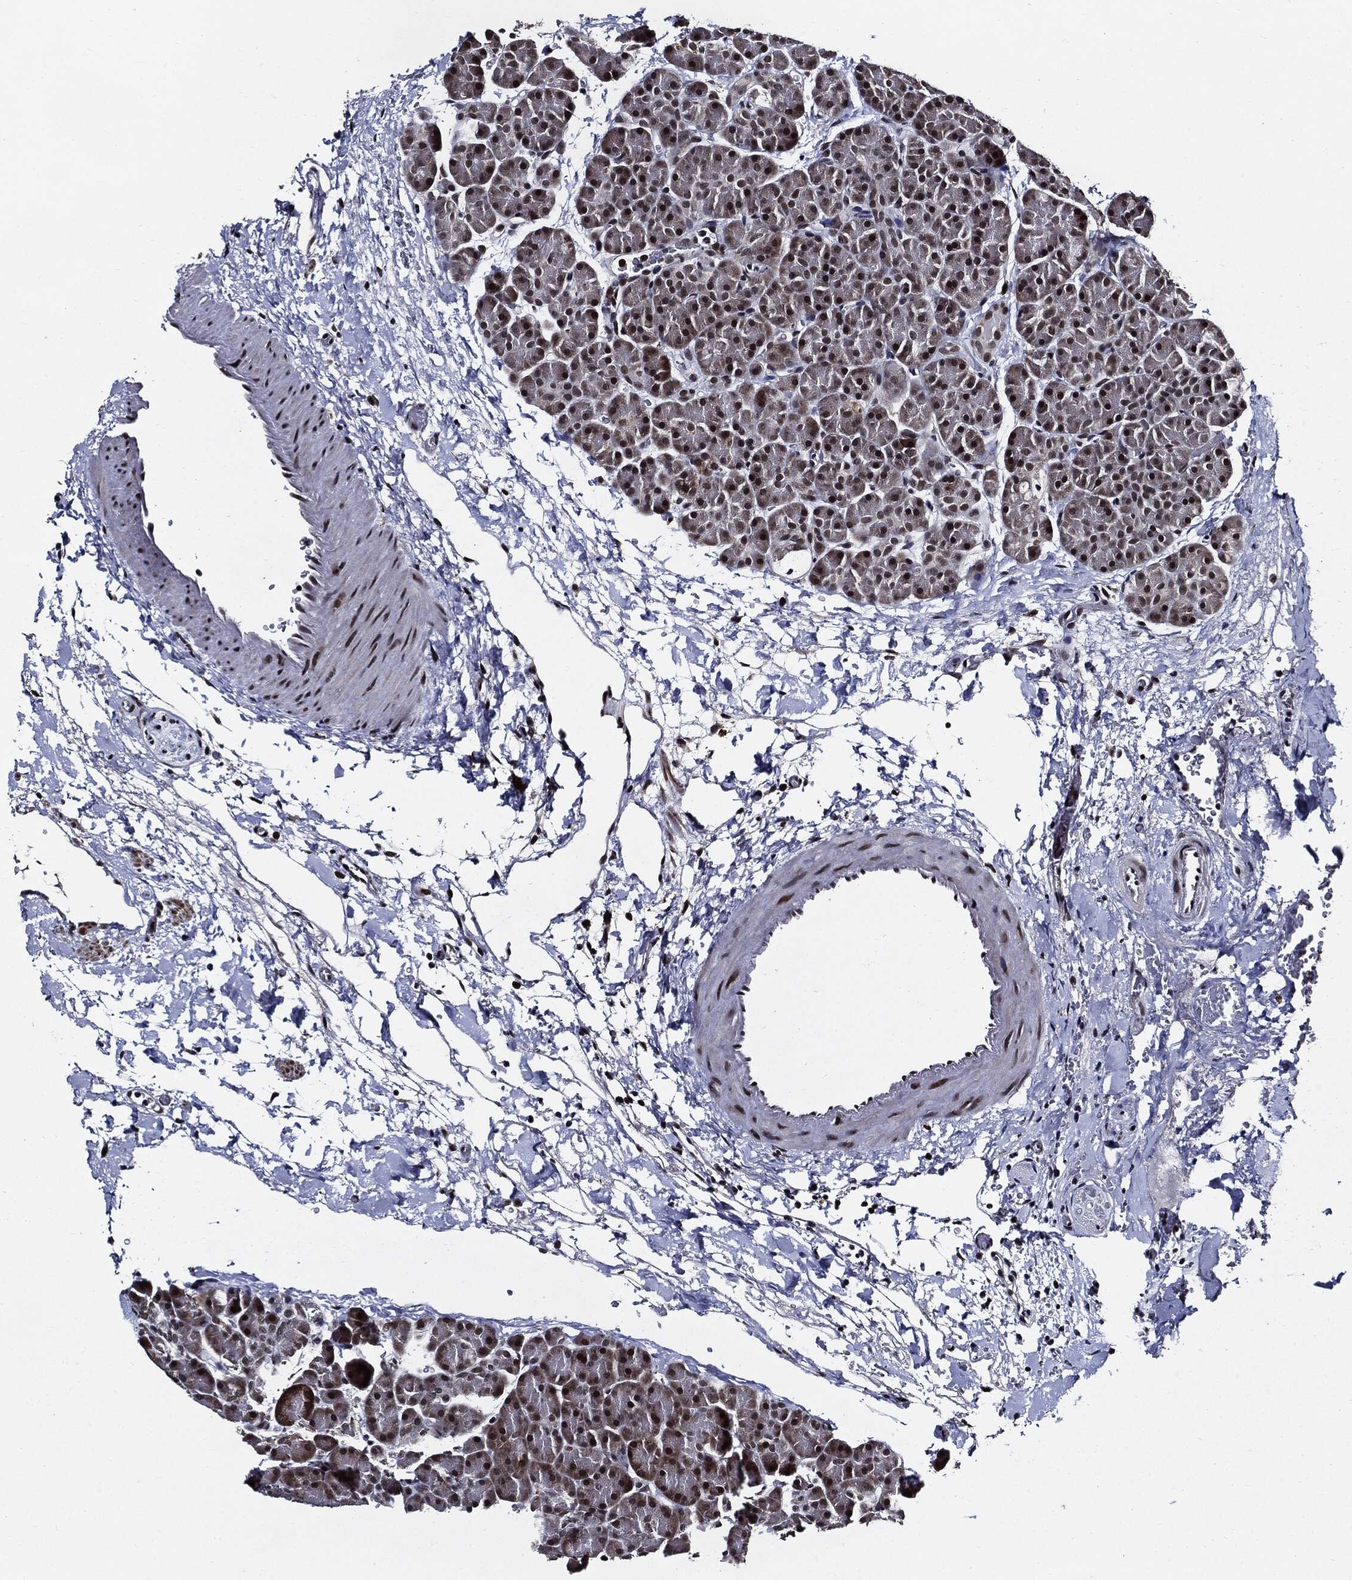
{"staining": {"intensity": "strong", "quantity": "25%-75%", "location": "nuclear"}, "tissue": "pancreas", "cell_type": "Exocrine glandular cells", "image_type": "normal", "snomed": [{"axis": "morphology", "description": "Normal tissue, NOS"}, {"axis": "topography", "description": "Pancreas"}], "caption": "Strong nuclear expression for a protein is identified in approximately 25%-75% of exocrine glandular cells of normal pancreas using immunohistochemistry.", "gene": "SUGT1", "patient": {"sex": "female", "age": 44}}